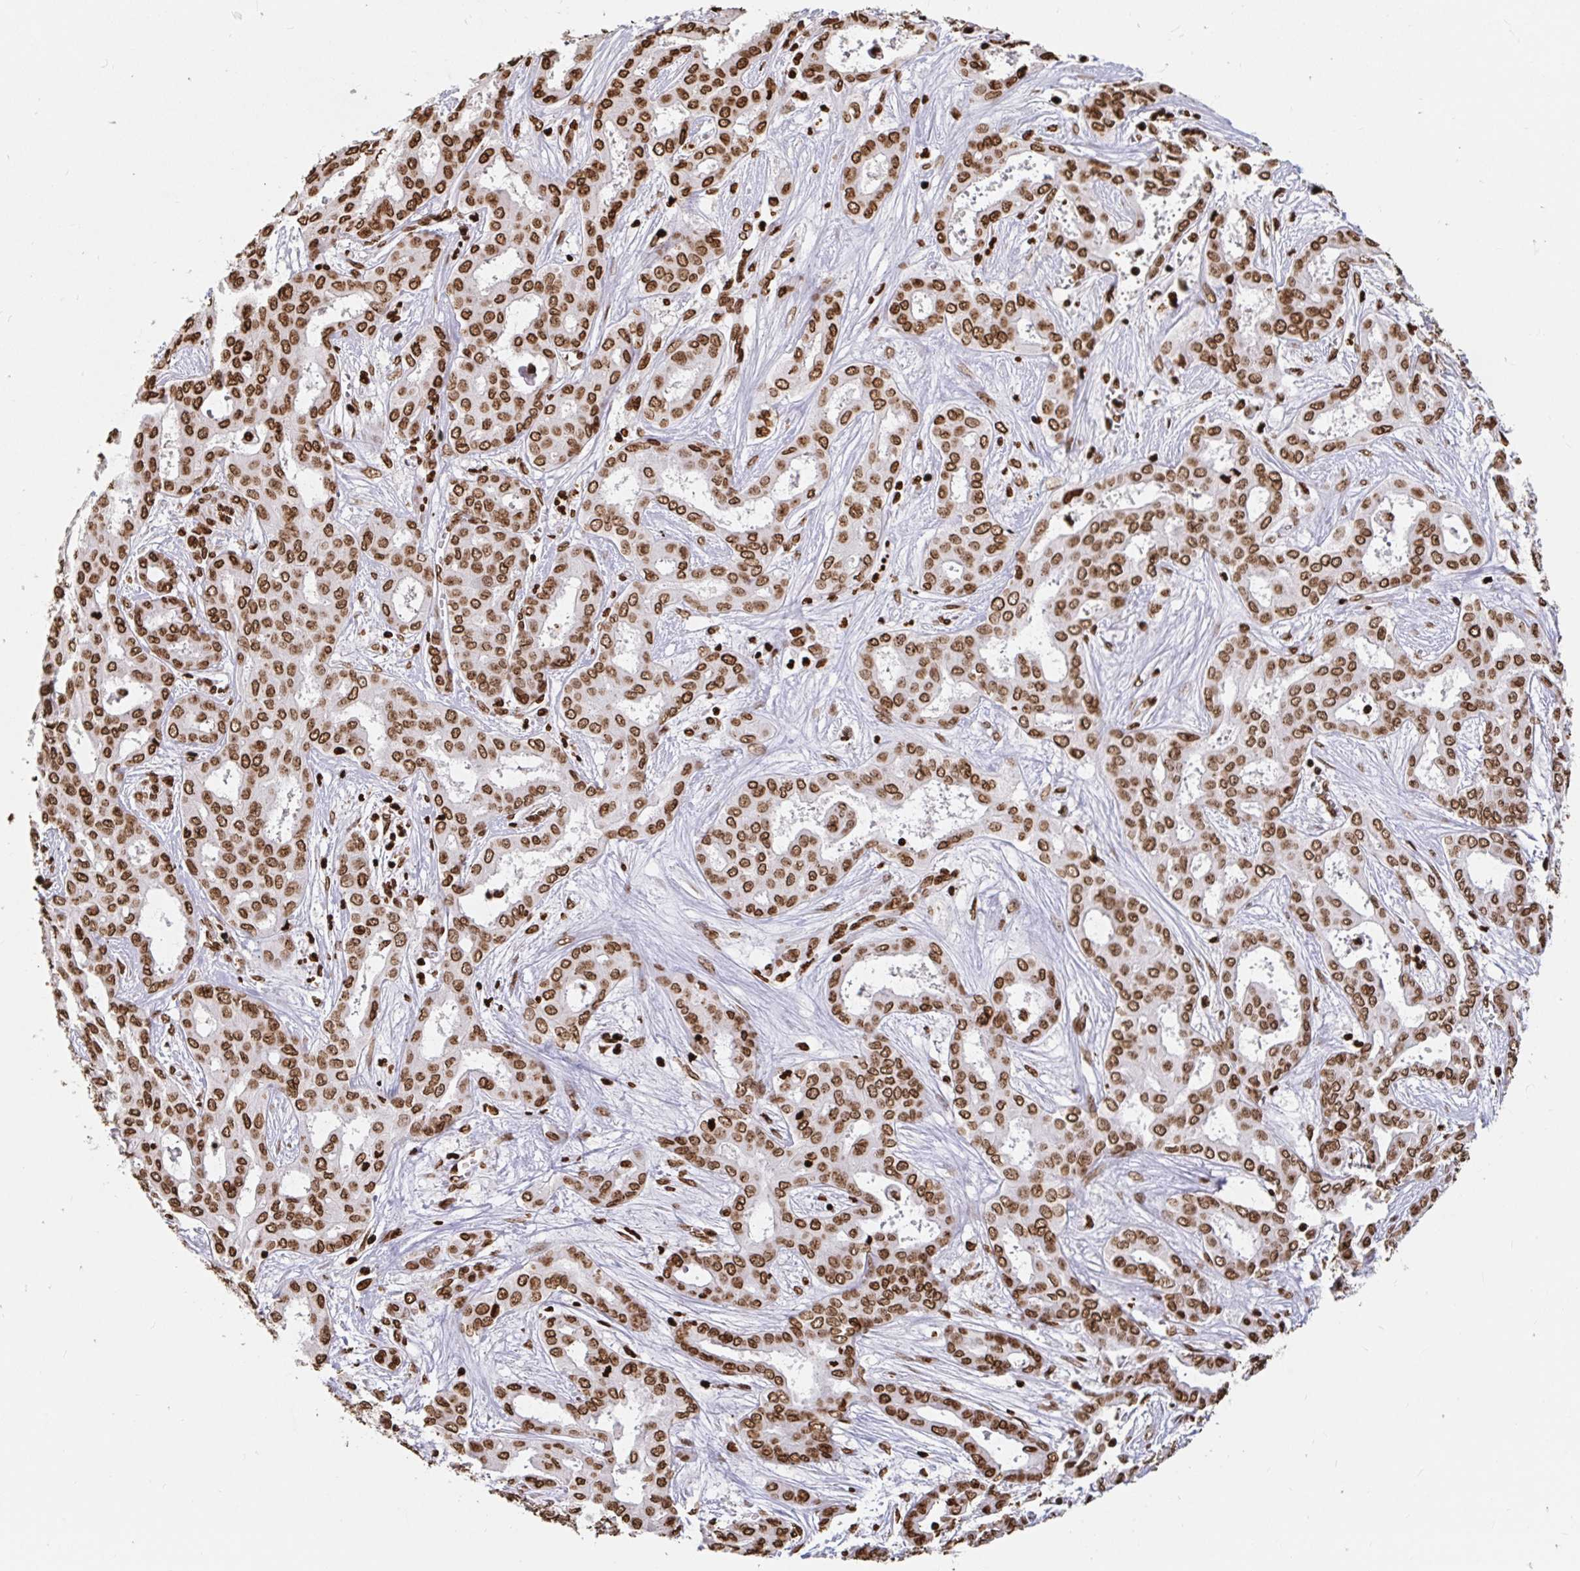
{"staining": {"intensity": "strong", "quantity": ">75%", "location": "nuclear"}, "tissue": "liver cancer", "cell_type": "Tumor cells", "image_type": "cancer", "snomed": [{"axis": "morphology", "description": "Cholangiocarcinoma"}, {"axis": "topography", "description": "Liver"}], "caption": "A micrograph of human cholangiocarcinoma (liver) stained for a protein shows strong nuclear brown staining in tumor cells.", "gene": "H2BC5", "patient": {"sex": "female", "age": 64}}